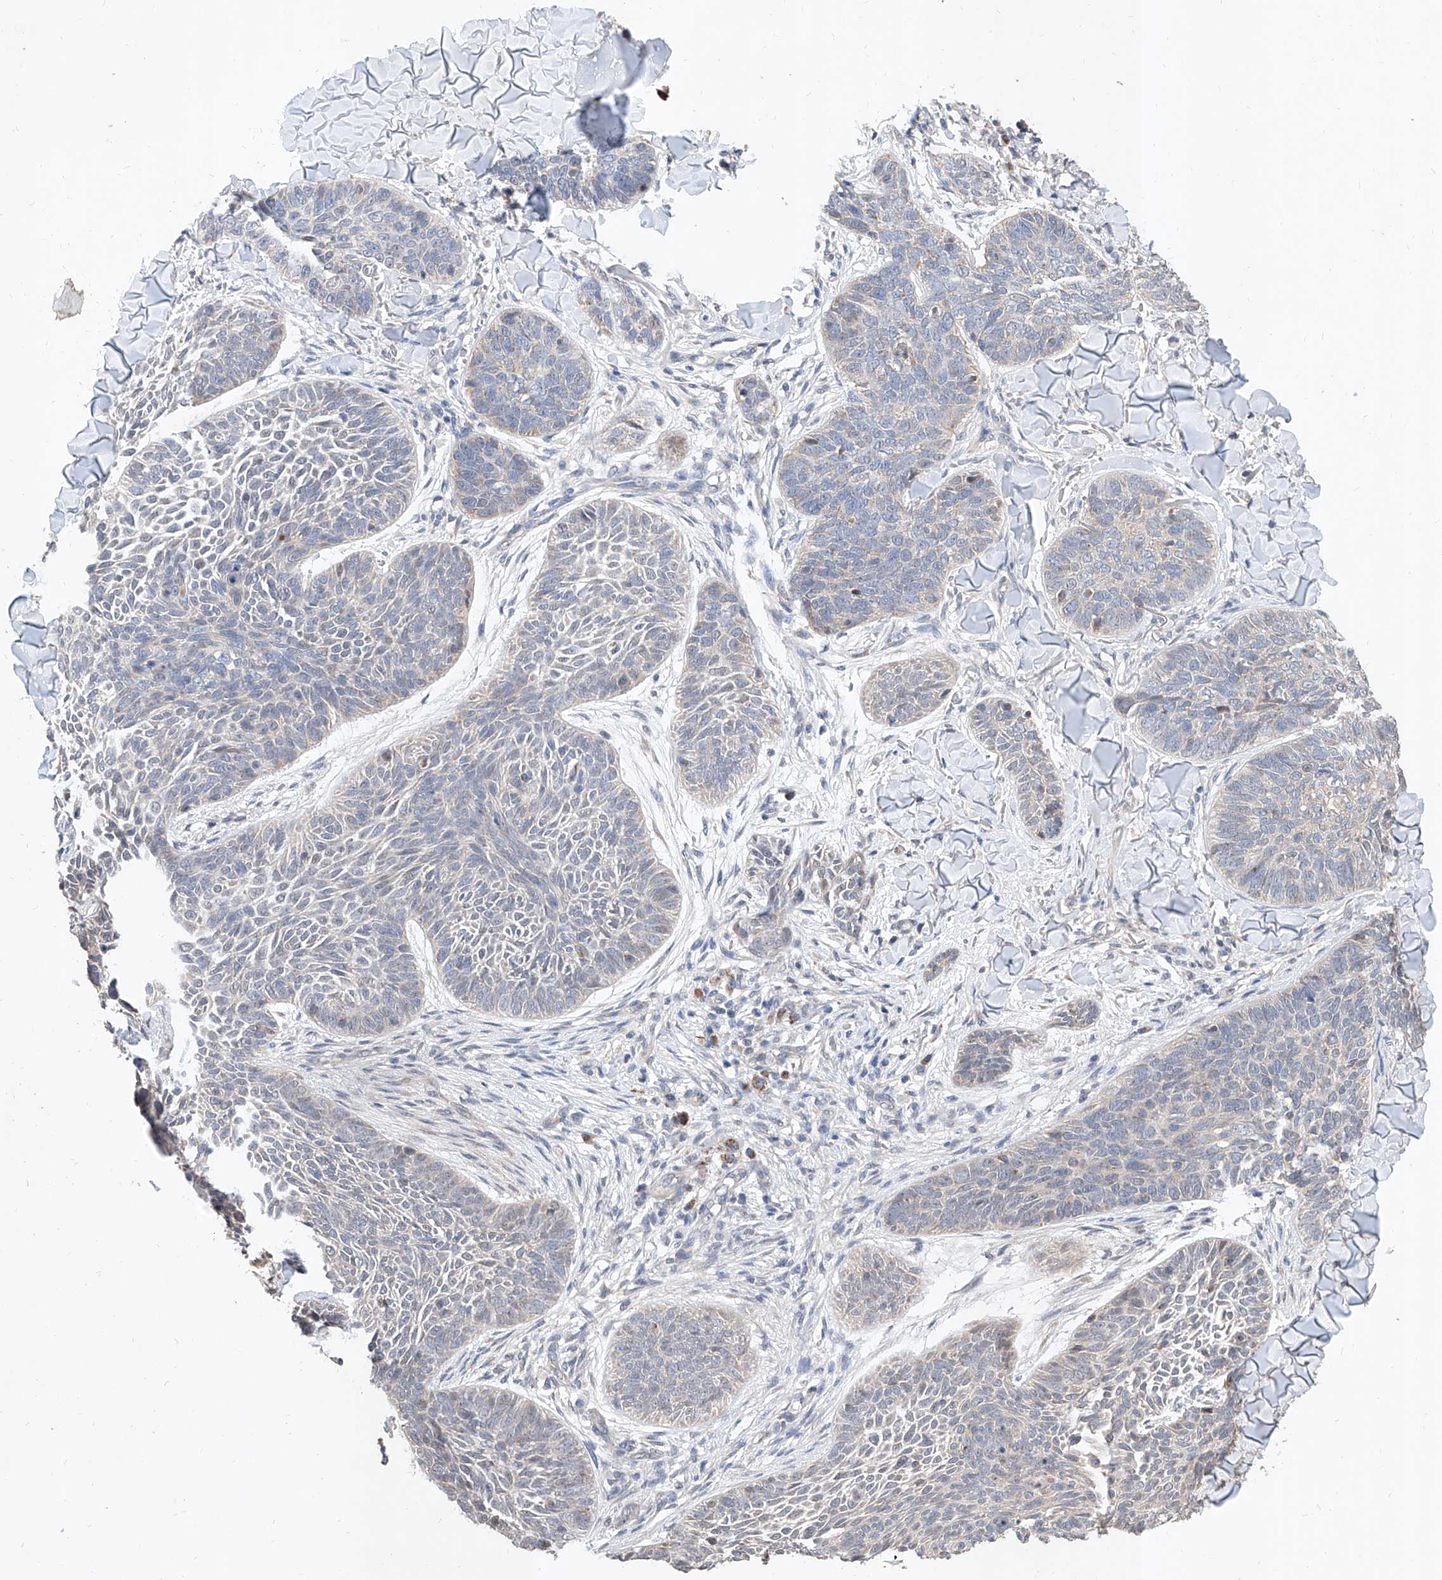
{"staining": {"intensity": "negative", "quantity": "none", "location": "none"}, "tissue": "skin cancer", "cell_type": "Tumor cells", "image_type": "cancer", "snomed": [{"axis": "morphology", "description": "Basal cell carcinoma"}, {"axis": "topography", "description": "Skin"}], "caption": "Tumor cells are negative for brown protein staining in basal cell carcinoma (skin).", "gene": "MFSD4B", "patient": {"sex": "male", "age": 85}}